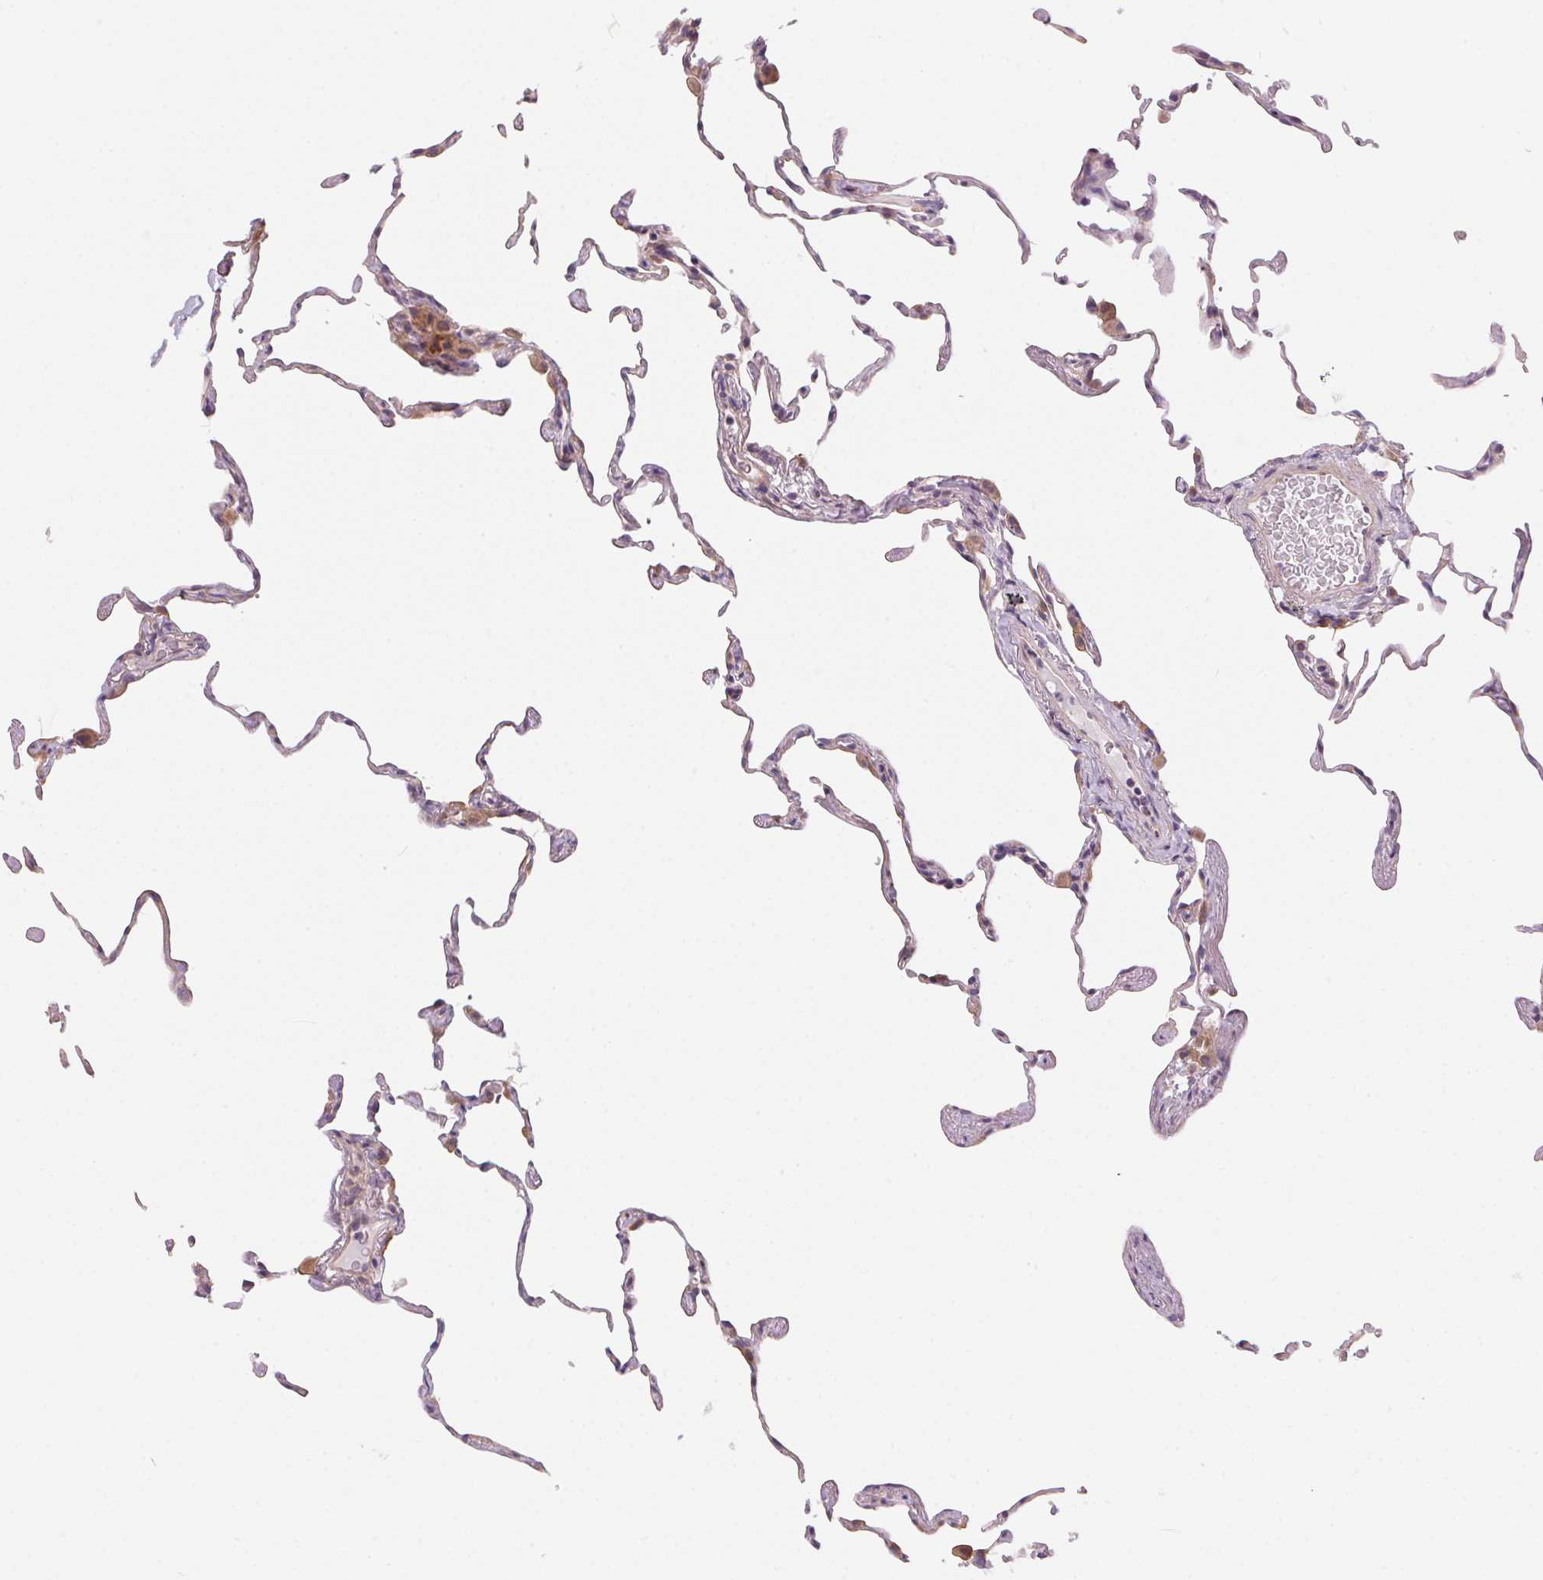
{"staining": {"intensity": "weak", "quantity": "<25%", "location": "cytoplasmic/membranous"}, "tissue": "lung", "cell_type": "Alveolar cells", "image_type": "normal", "snomed": [{"axis": "morphology", "description": "Normal tissue, NOS"}, {"axis": "topography", "description": "Lung"}], "caption": "IHC of normal lung displays no positivity in alveolar cells. (DAB immunohistochemistry visualized using brightfield microscopy, high magnification).", "gene": "UNC13B", "patient": {"sex": "female", "age": 57}}